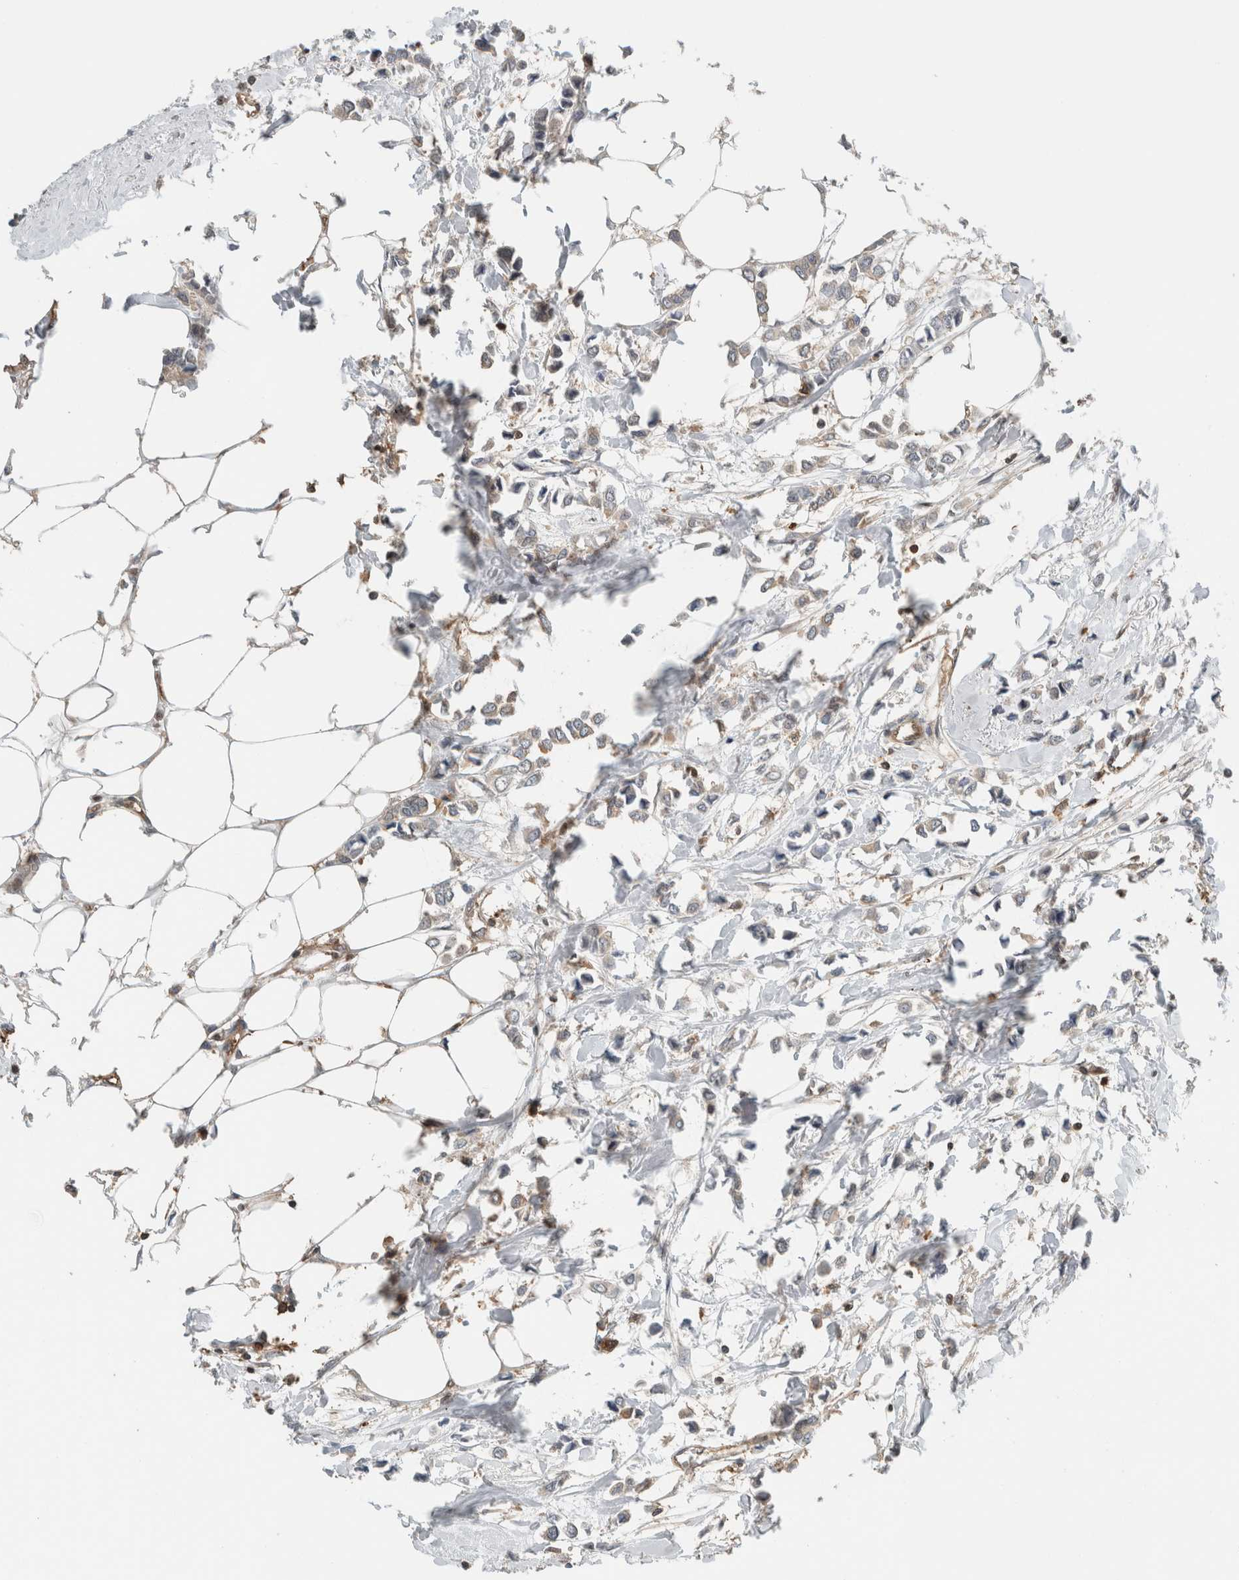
{"staining": {"intensity": "weak", "quantity": "<25%", "location": "cytoplasmic/membranous"}, "tissue": "breast cancer", "cell_type": "Tumor cells", "image_type": "cancer", "snomed": [{"axis": "morphology", "description": "Lobular carcinoma"}, {"axis": "topography", "description": "Breast"}], "caption": "An immunohistochemistry micrograph of breast cancer (lobular carcinoma) is shown. There is no staining in tumor cells of breast cancer (lobular carcinoma). The staining was performed using DAB (3,3'-diaminobenzidine) to visualize the protein expression in brown, while the nuclei were stained in blue with hematoxylin (Magnification: 20x).", "gene": "PFDN4", "patient": {"sex": "female", "age": 51}}